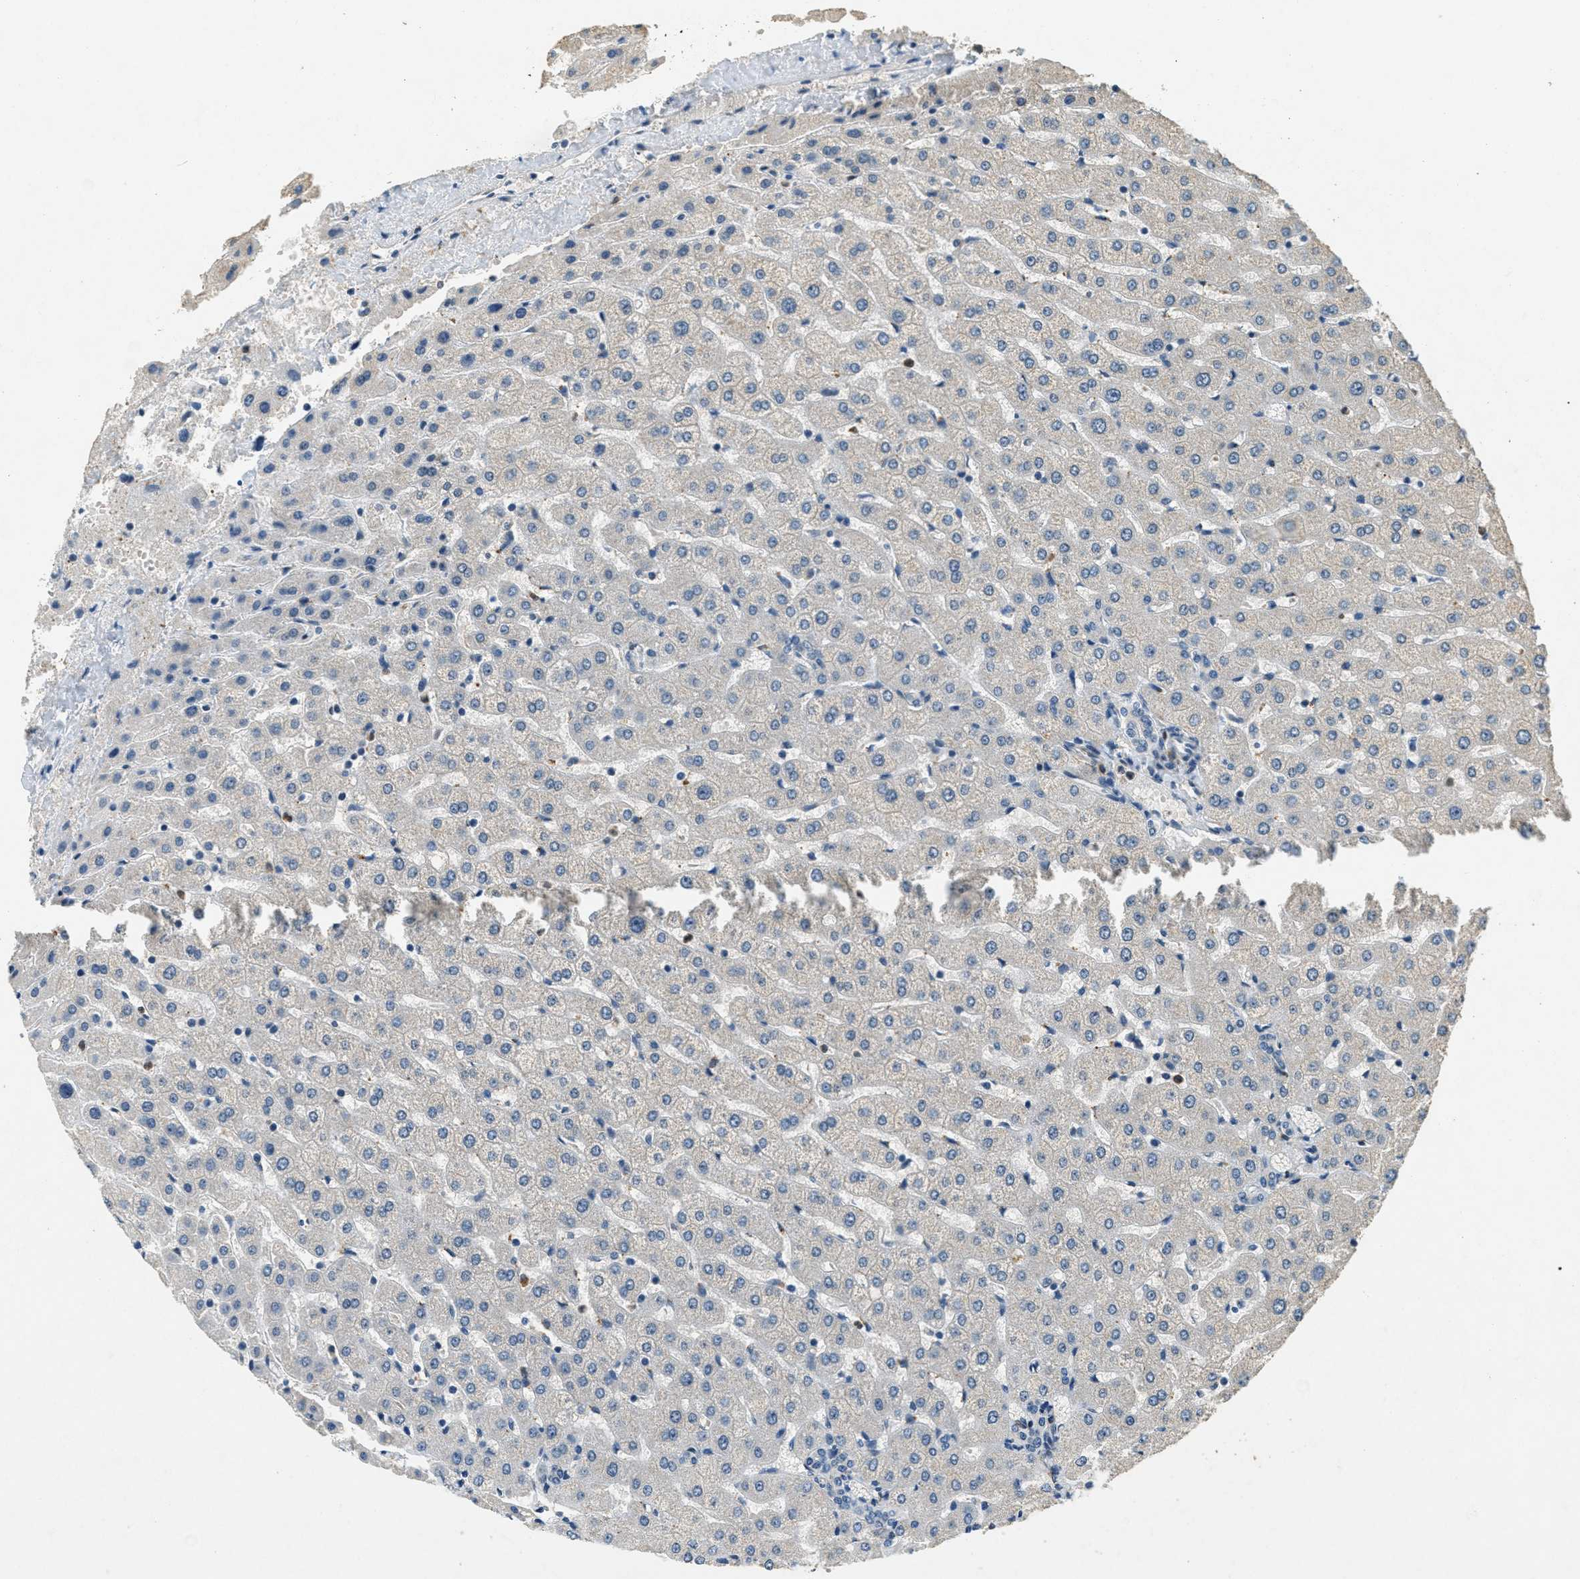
{"staining": {"intensity": "negative", "quantity": "none", "location": "none"}, "tissue": "liver", "cell_type": "Cholangiocytes", "image_type": "normal", "snomed": [{"axis": "morphology", "description": "Normal tissue, NOS"}, {"axis": "morphology", "description": "Fibrosis, NOS"}, {"axis": "topography", "description": "Liver"}], "caption": "This histopathology image is of normal liver stained with immunohistochemistry (IHC) to label a protein in brown with the nuclei are counter-stained blue. There is no expression in cholangiocytes. (DAB immunohistochemistry (IHC), high magnification).", "gene": "RAB3D", "patient": {"sex": "female", "age": 29}}